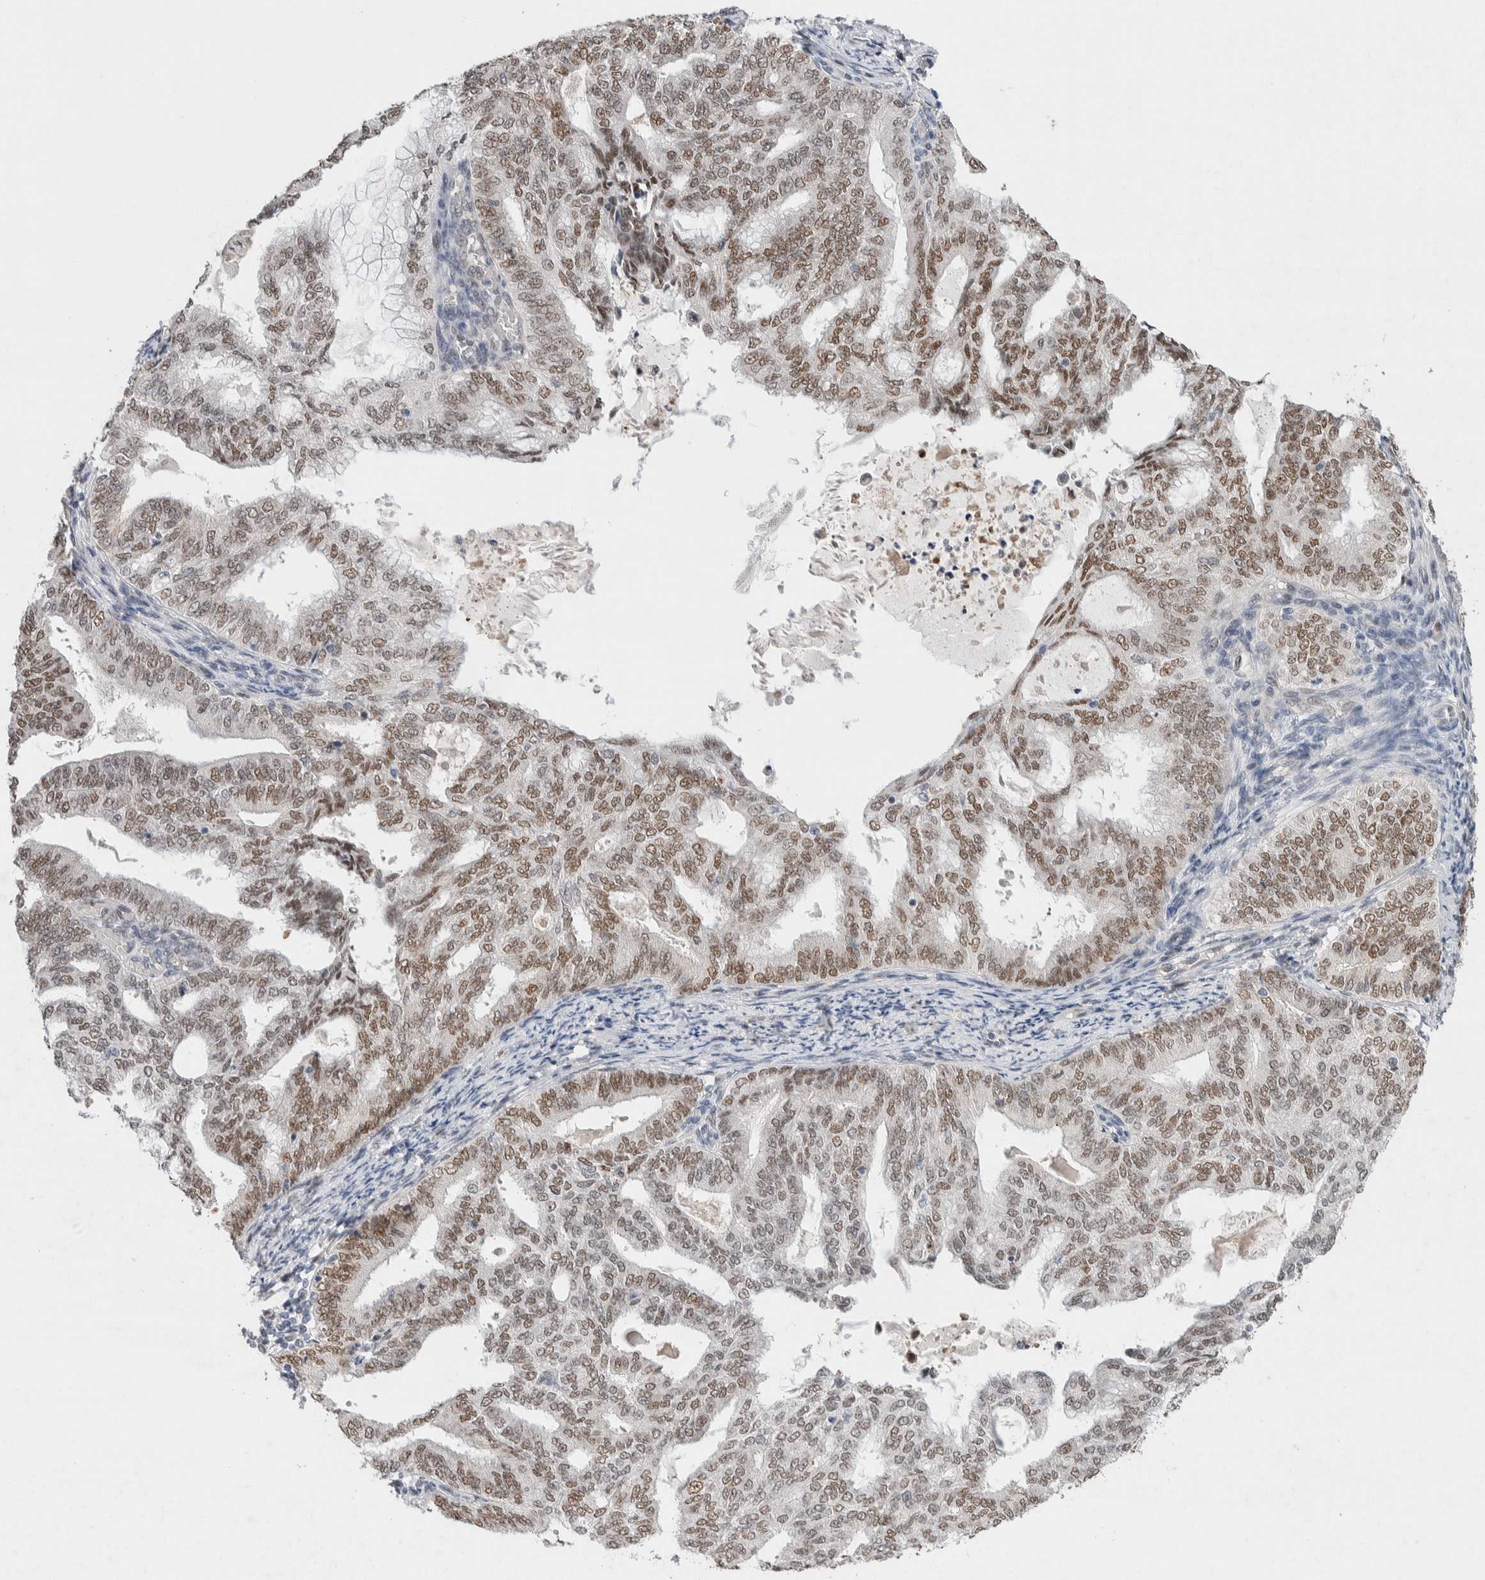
{"staining": {"intensity": "strong", "quantity": ">75%", "location": "nuclear"}, "tissue": "endometrial cancer", "cell_type": "Tumor cells", "image_type": "cancer", "snomed": [{"axis": "morphology", "description": "Adenocarcinoma, NOS"}, {"axis": "topography", "description": "Endometrium"}], "caption": "Human endometrial cancer (adenocarcinoma) stained with a brown dye demonstrates strong nuclear positive expression in approximately >75% of tumor cells.", "gene": "PRMT1", "patient": {"sex": "female", "age": 58}}